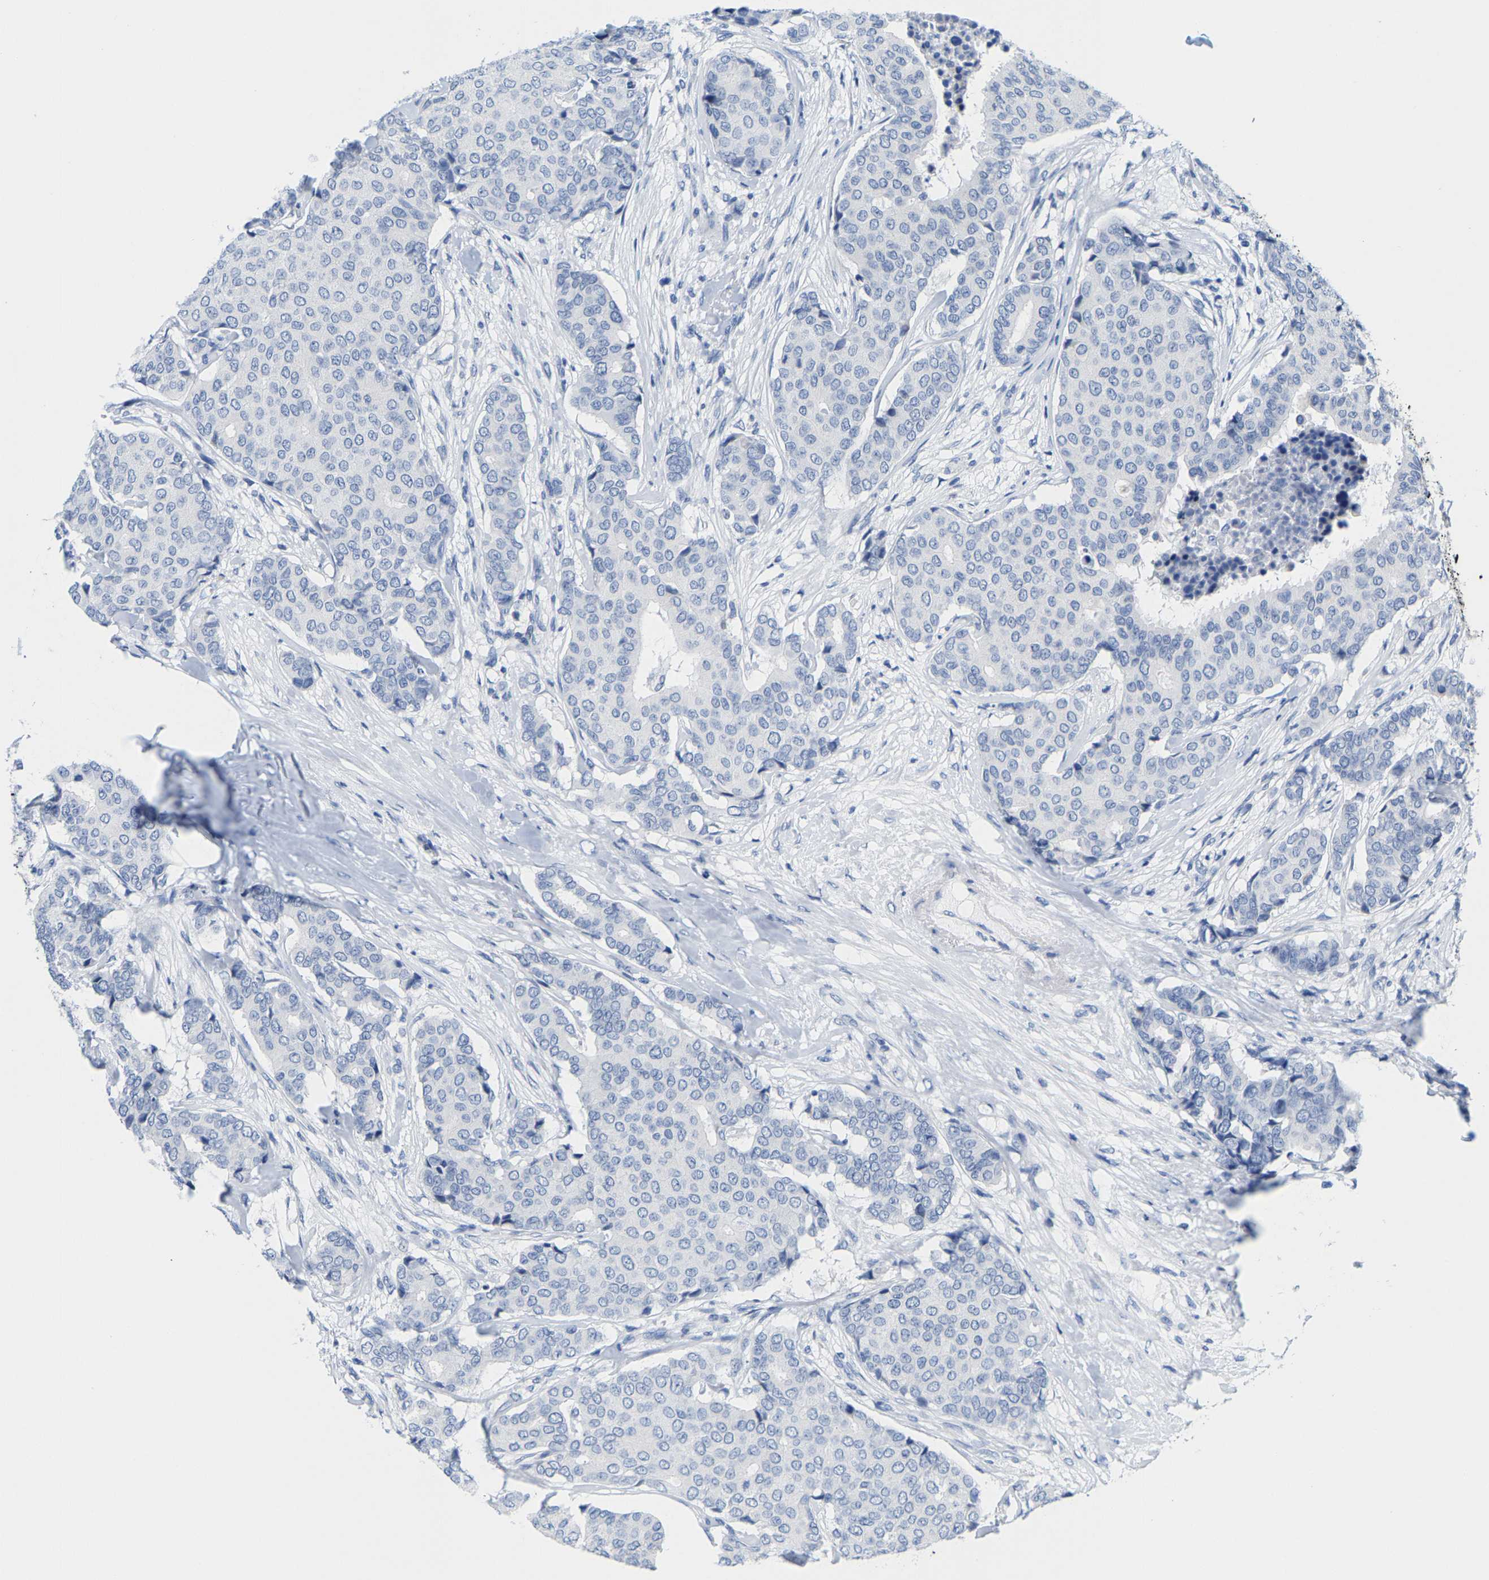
{"staining": {"intensity": "negative", "quantity": "none", "location": "none"}, "tissue": "breast cancer", "cell_type": "Tumor cells", "image_type": "cancer", "snomed": [{"axis": "morphology", "description": "Duct carcinoma"}, {"axis": "topography", "description": "Breast"}], "caption": "The immunohistochemistry (IHC) micrograph has no significant expression in tumor cells of intraductal carcinoma (breast) tissue.", "gene": "KLHL1", "patient": {"sex": "female", "age": 75}}